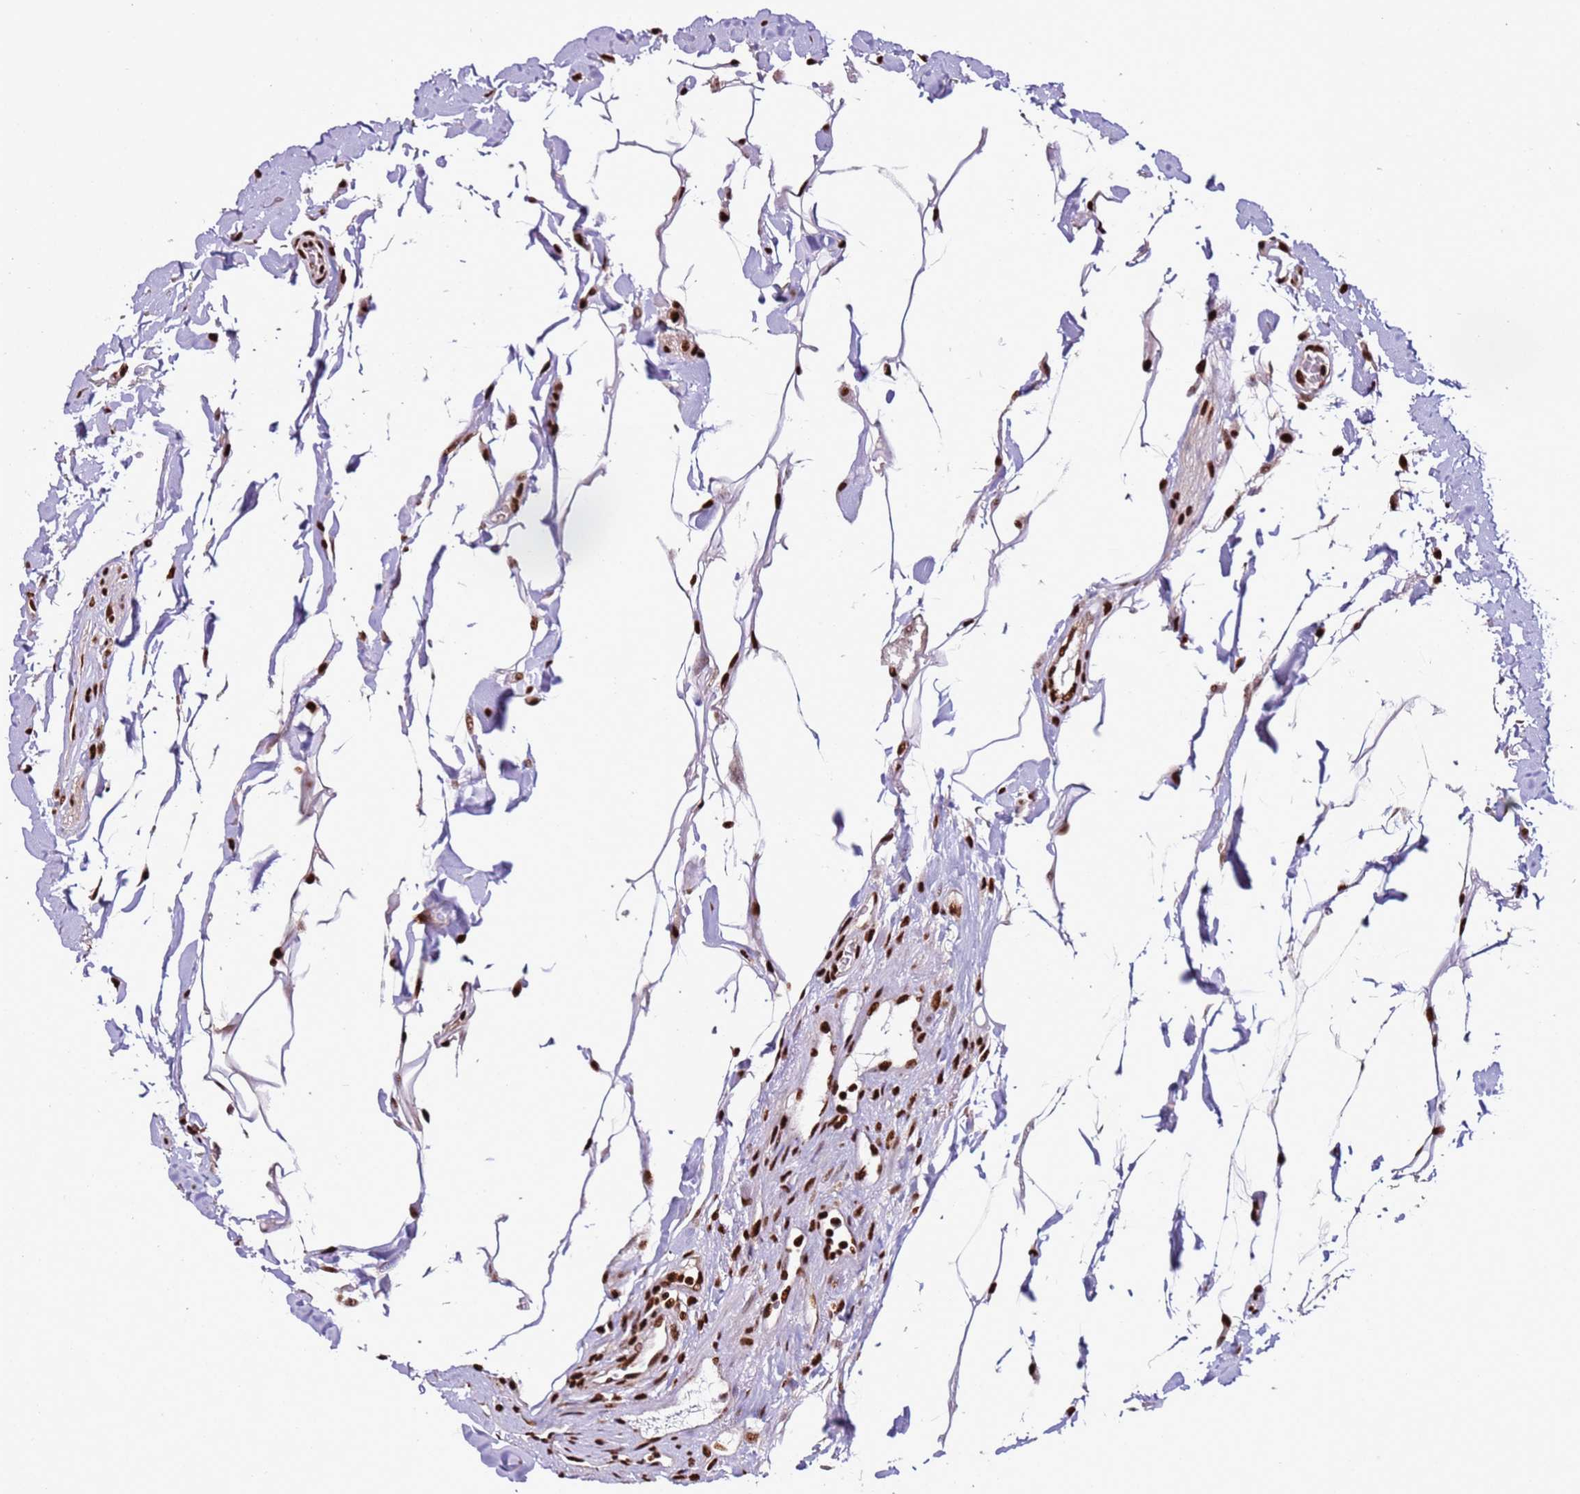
{"staining": {"intensity": "strong", "quantity": ">75%", "location": "nuclear"}, "tissue": "colon", "cell_type": "Endothelial cells", "image_type": "normal", "snomed": [{"axis": "morphology", "description": "Normal tissue, NOS"}, {"axis": "topography", "description": "Colon"}], "caption": "Endothelial cells exhibit high levels of strong nuclear positivity in approximately >75% of cells in unremarkable colon.", "gene": "C6orf226", "patient": {"sex": "female", "age": 79}}